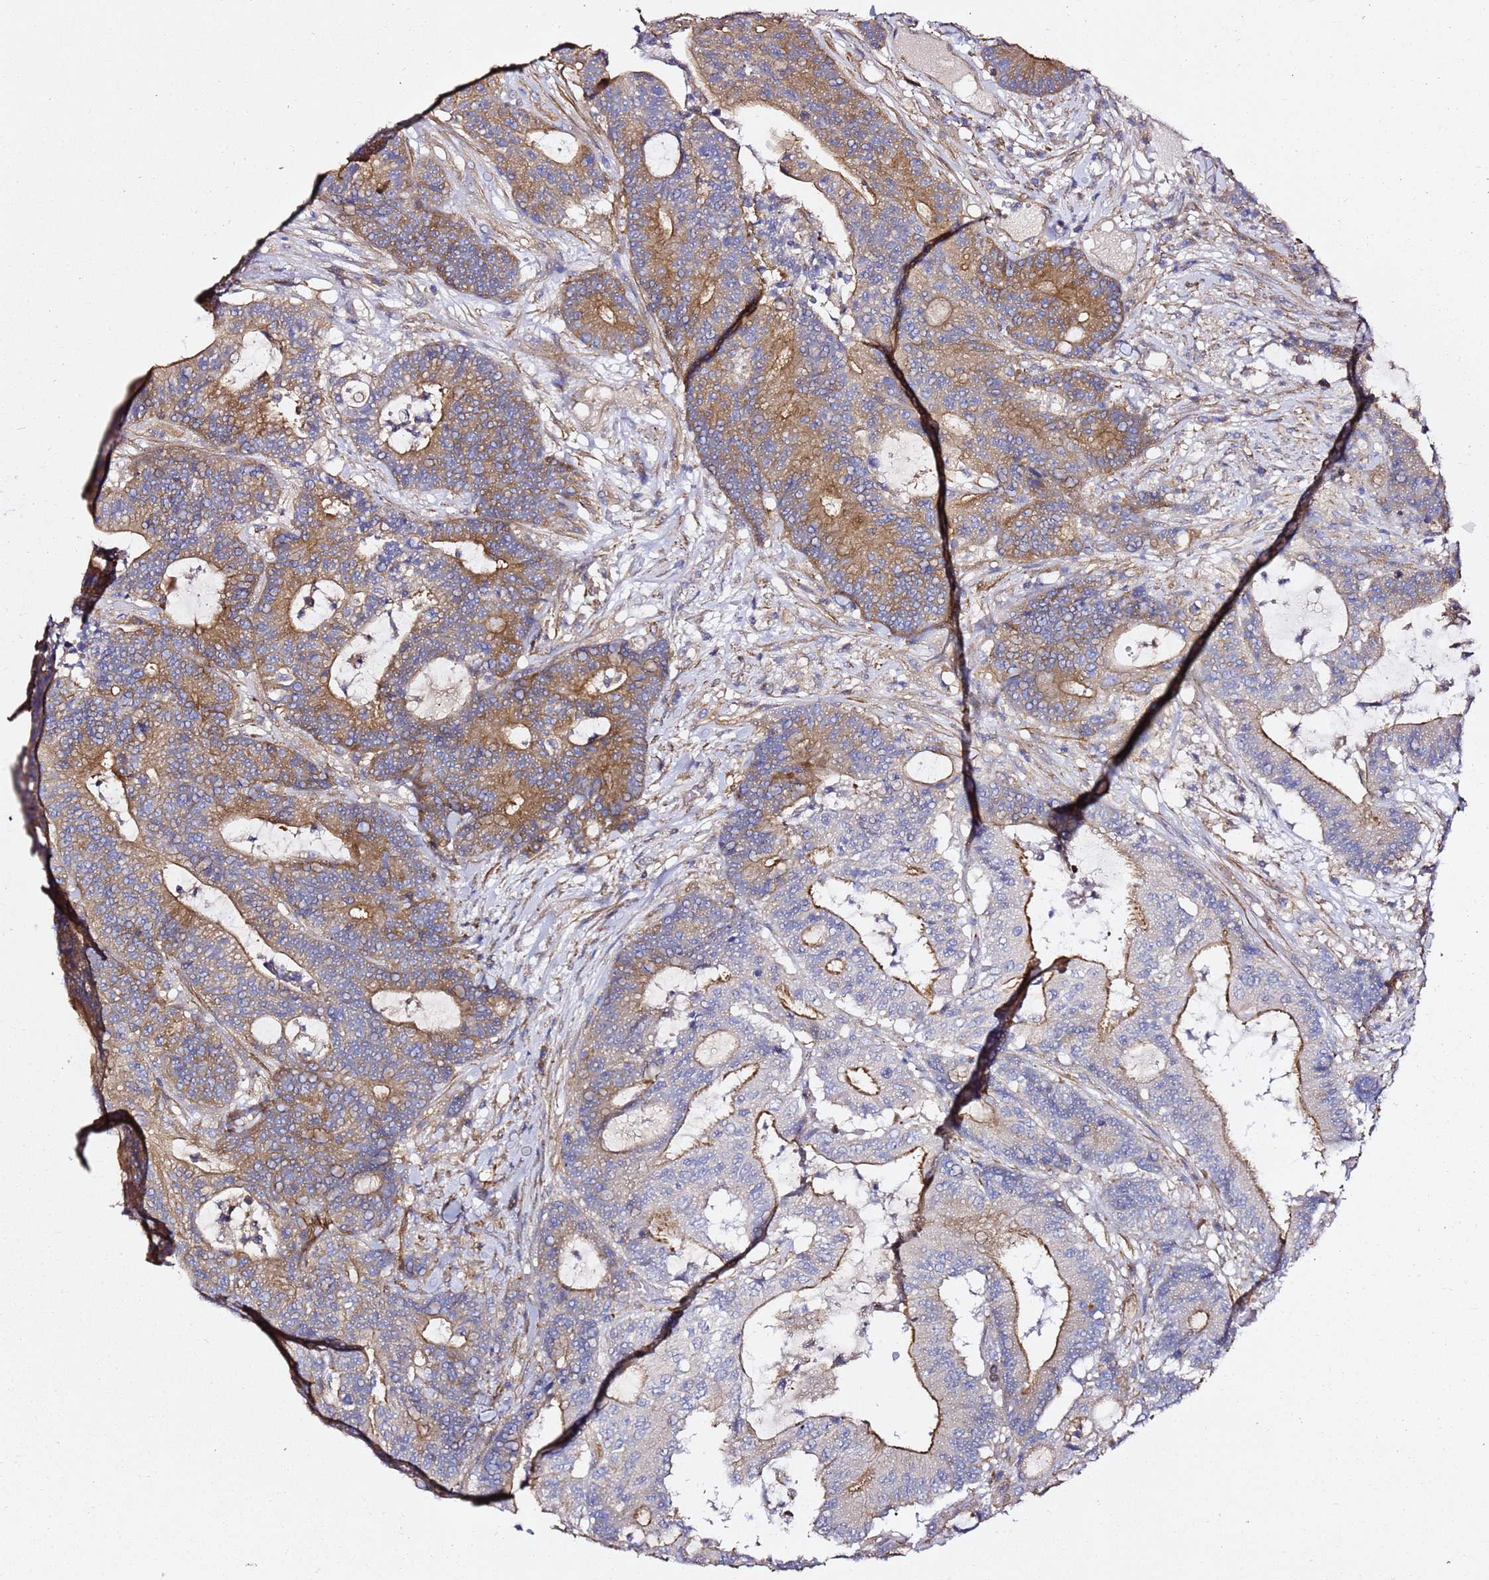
{"staining": {"intensity": "moderate", "quantity": "25%-75%", "location": "cytoplasmic/membranous"}, "tissue": "colorectal cancer", "cell_type": "Tumor cells", "image_type": "cancer", "snomed": [{"axis": "morphology", "description": "Adenocarcinoma, NOS"}, {"axis": "topography", "description": "Colon"}], "caption": "Protein staining of colorectal cancer tissue exhibits moderate cytoplasmic/membranous positivity in approximately 25%-75% of tumor cells.", "gene": "ZFP36L2", "patient": {"sex": "female", "age": 84}}